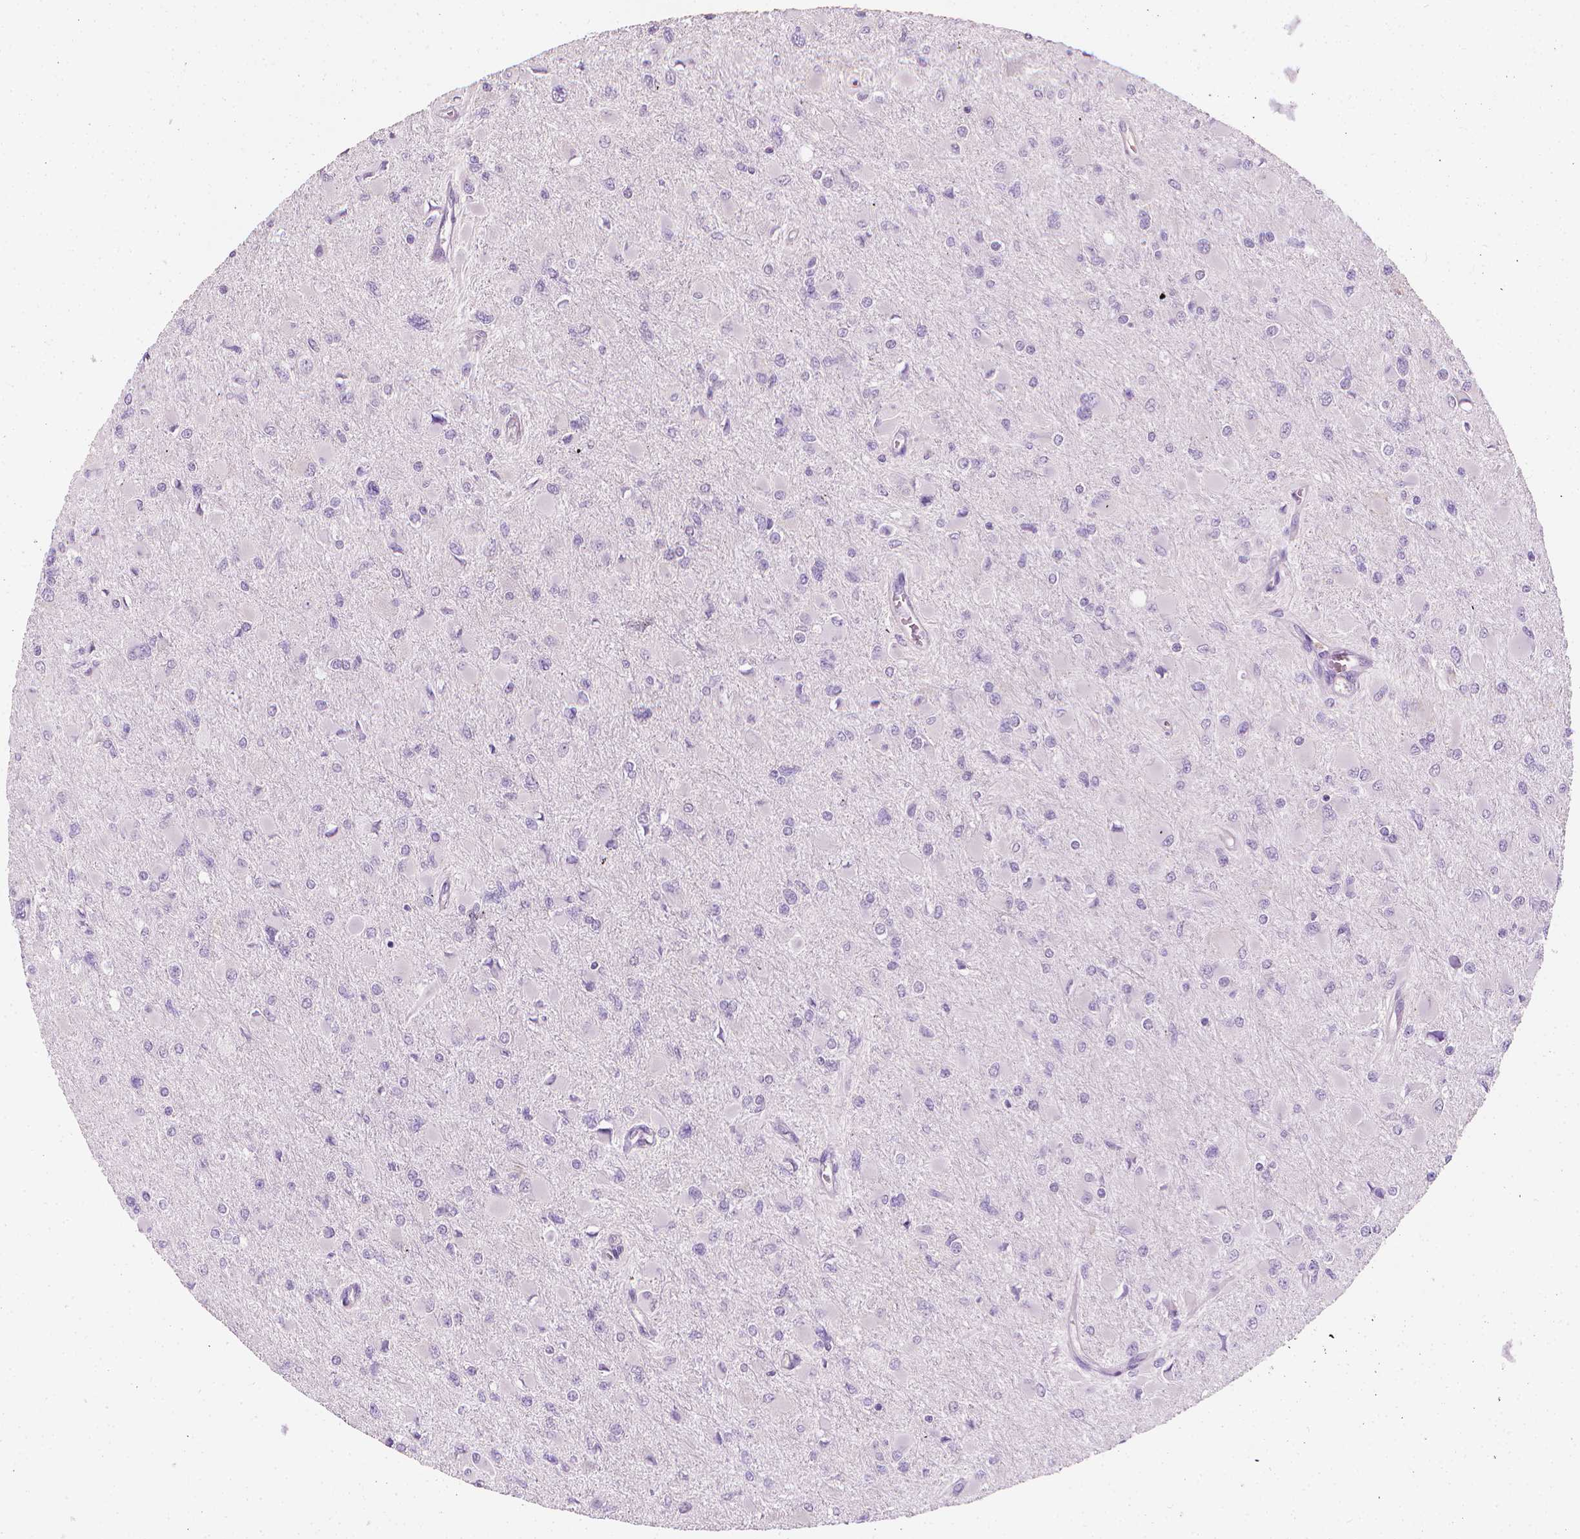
{"staining": {"intensity": "negative", "quantity": "none", "location": "none"}, "tissue": "glioma", "cell_type": "Tumor cells", "image_type": "cancer", "snomed": [{"axis": "morphology", "description": "Glioma, malignant, High grade"}, {"axis": "topography", "description": "Cerebral cortex"}], "caption": "This is an IHC histopathology image of glioma. There is no positivity in tumor cells.", "gene": "DCAF8L1", "patient": {"sex": "female", "age": 36}}